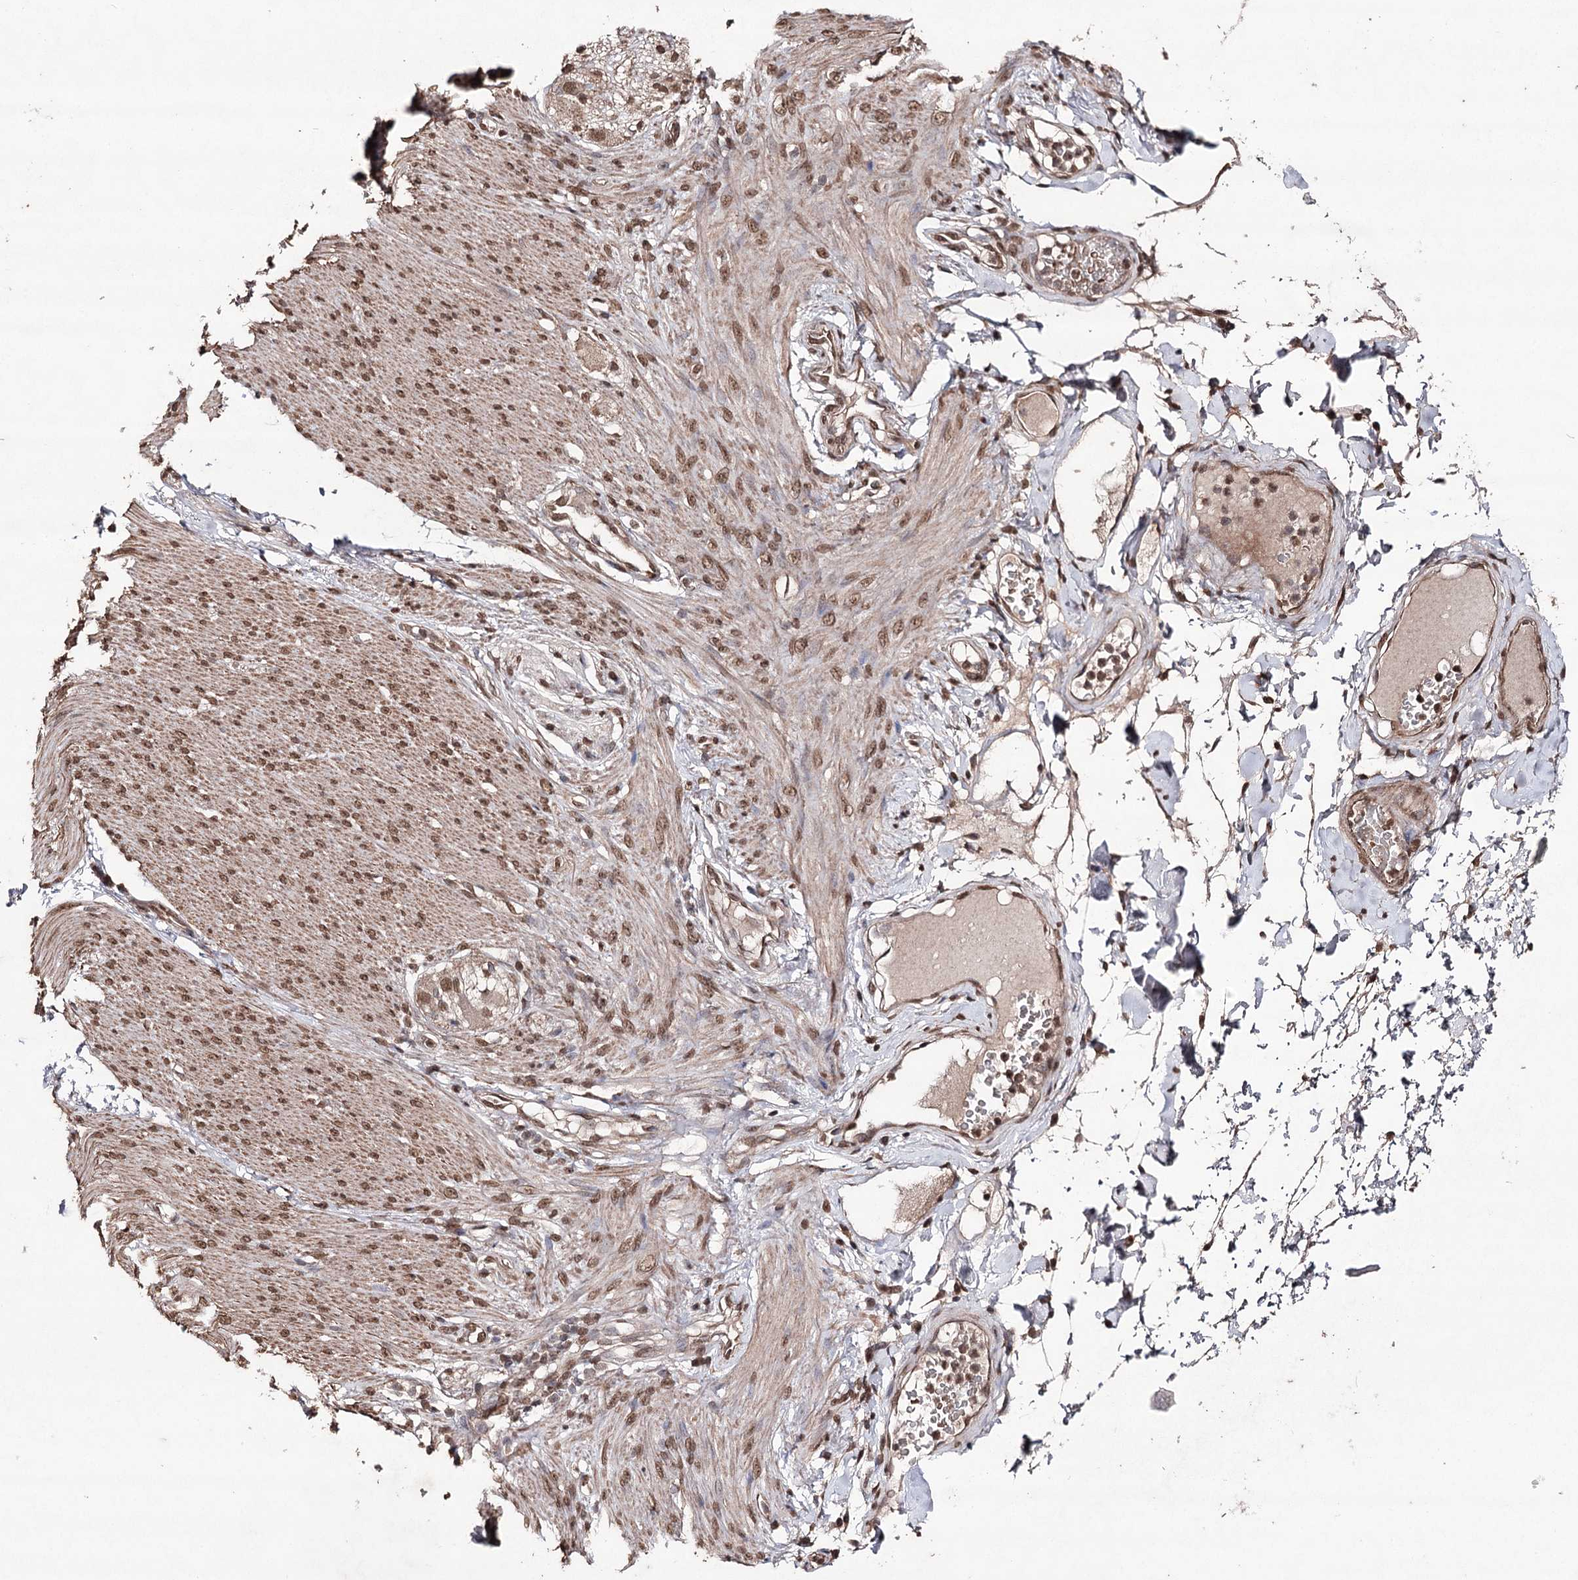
{"staining": {"intensity": "moderate", "quantity": ">75%", "location": "nuclear"}, "tissue": "adipose tissue", "cell_type": "Adipocytes", "image_type": "normal", "snomed": [{"axis": "morphology", "description": "Normal tissue, NOS"}, {"axis": "topography", "description": "Colon"}, {"axis": "topography", "description": "Peripheral nerve tissue"}], "caption": "Immunohistochemistry histopathology image of unremarkable adipose tissue: human adipose tissue stained using IHC displays medium levels of moderate protein expression localized specifically in the nuclear of adipocytes, appearing as a nuclear brown color.", "gene": "ATG14", "patient": {"sex": "female", "age": 61}}